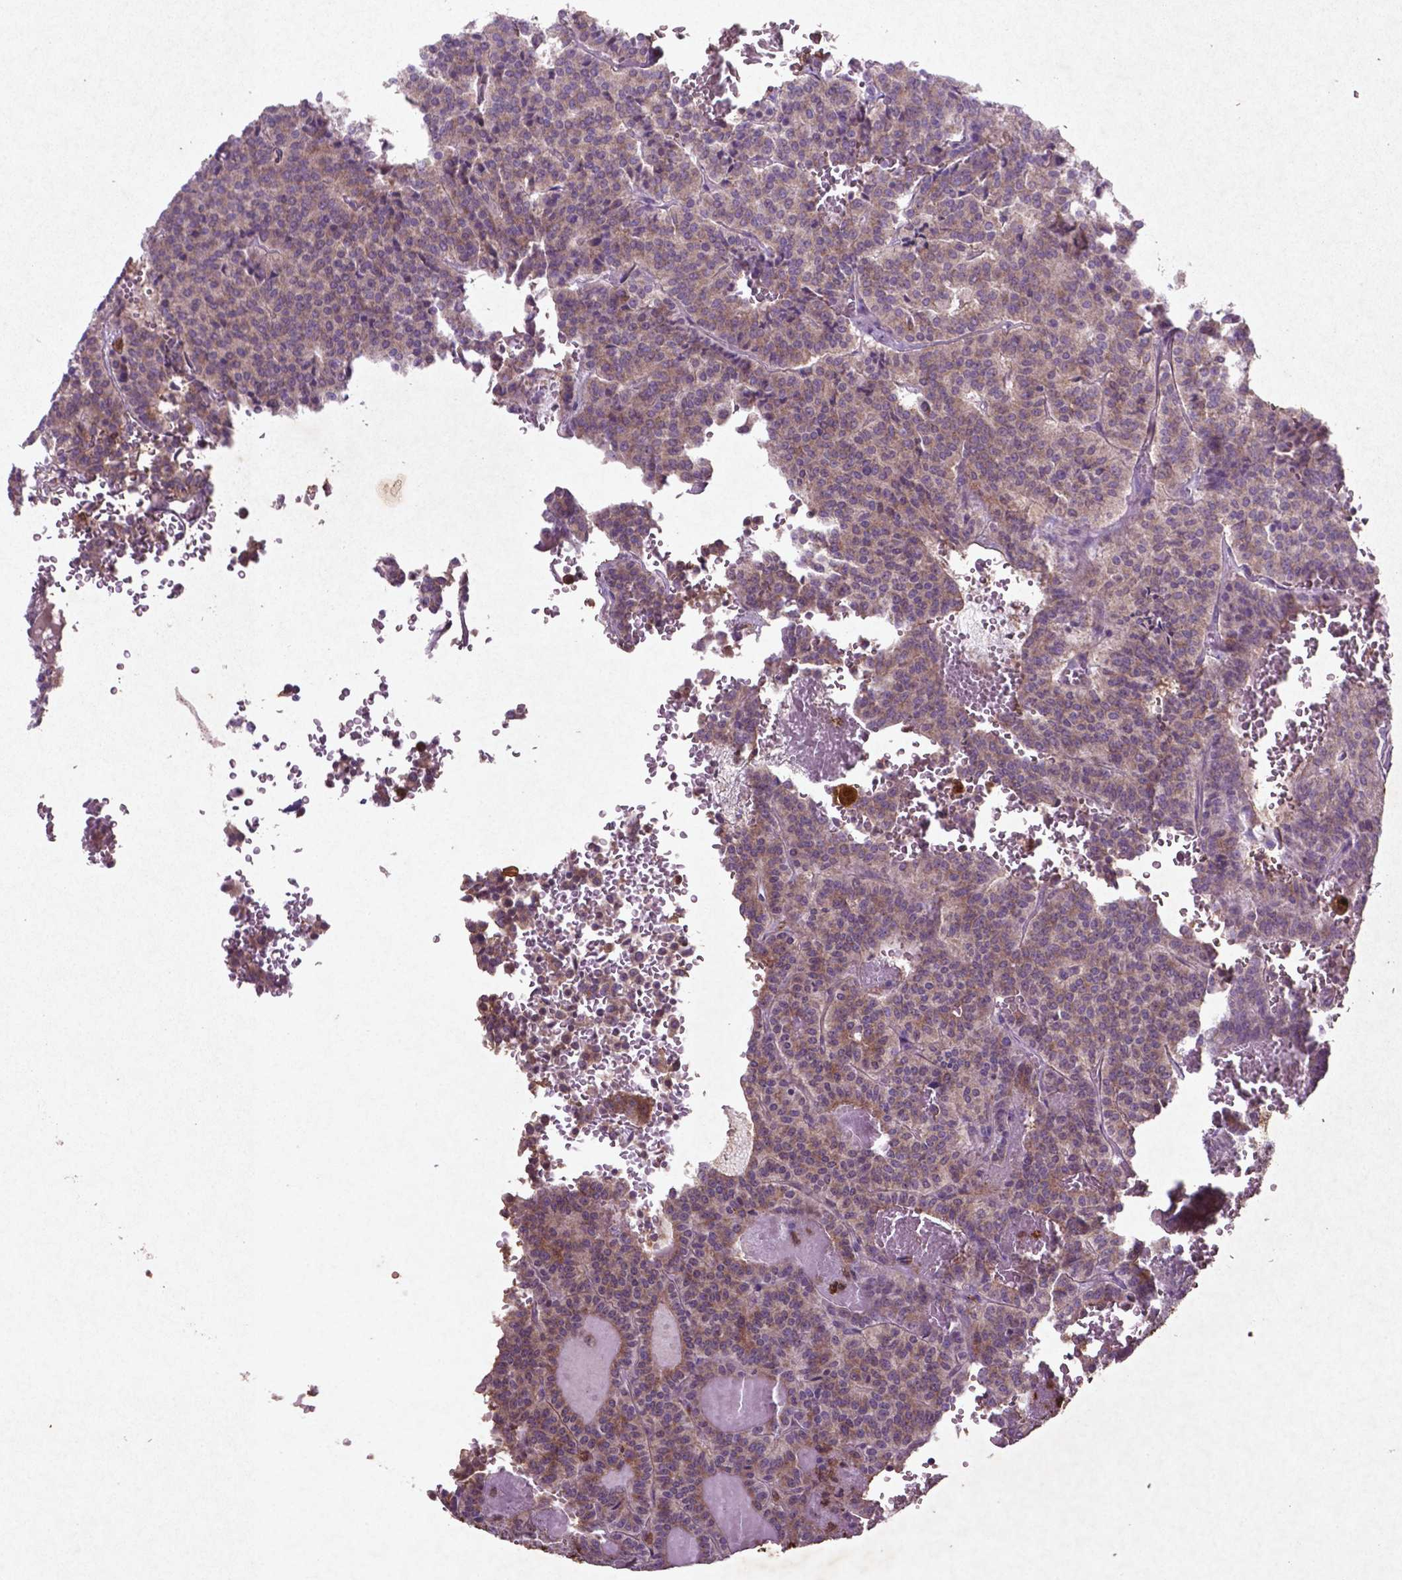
{"staining": {"intensity": "weak", "quantity": ">75%", "location": "cytoplasmic/membranous"}, "tissue": "carcinoid", "cell_type": "Tumor cells", "image_type": "cancer", "snomed": [{"axis": "morphology", "description": "Carcinoid, malignant, NOS"}, {"axis": "topography", "description": "Lung"}], "caption": "Tumor cells exhibit low levels of weak cytoplasmic/membranous expression in about >75% of cells in human carcinoid. (brown staining indicates protein expression, while blue staining denotes nuclei).", "gene": "MTOR", "patient": {"sex": "male", "age": 70}}